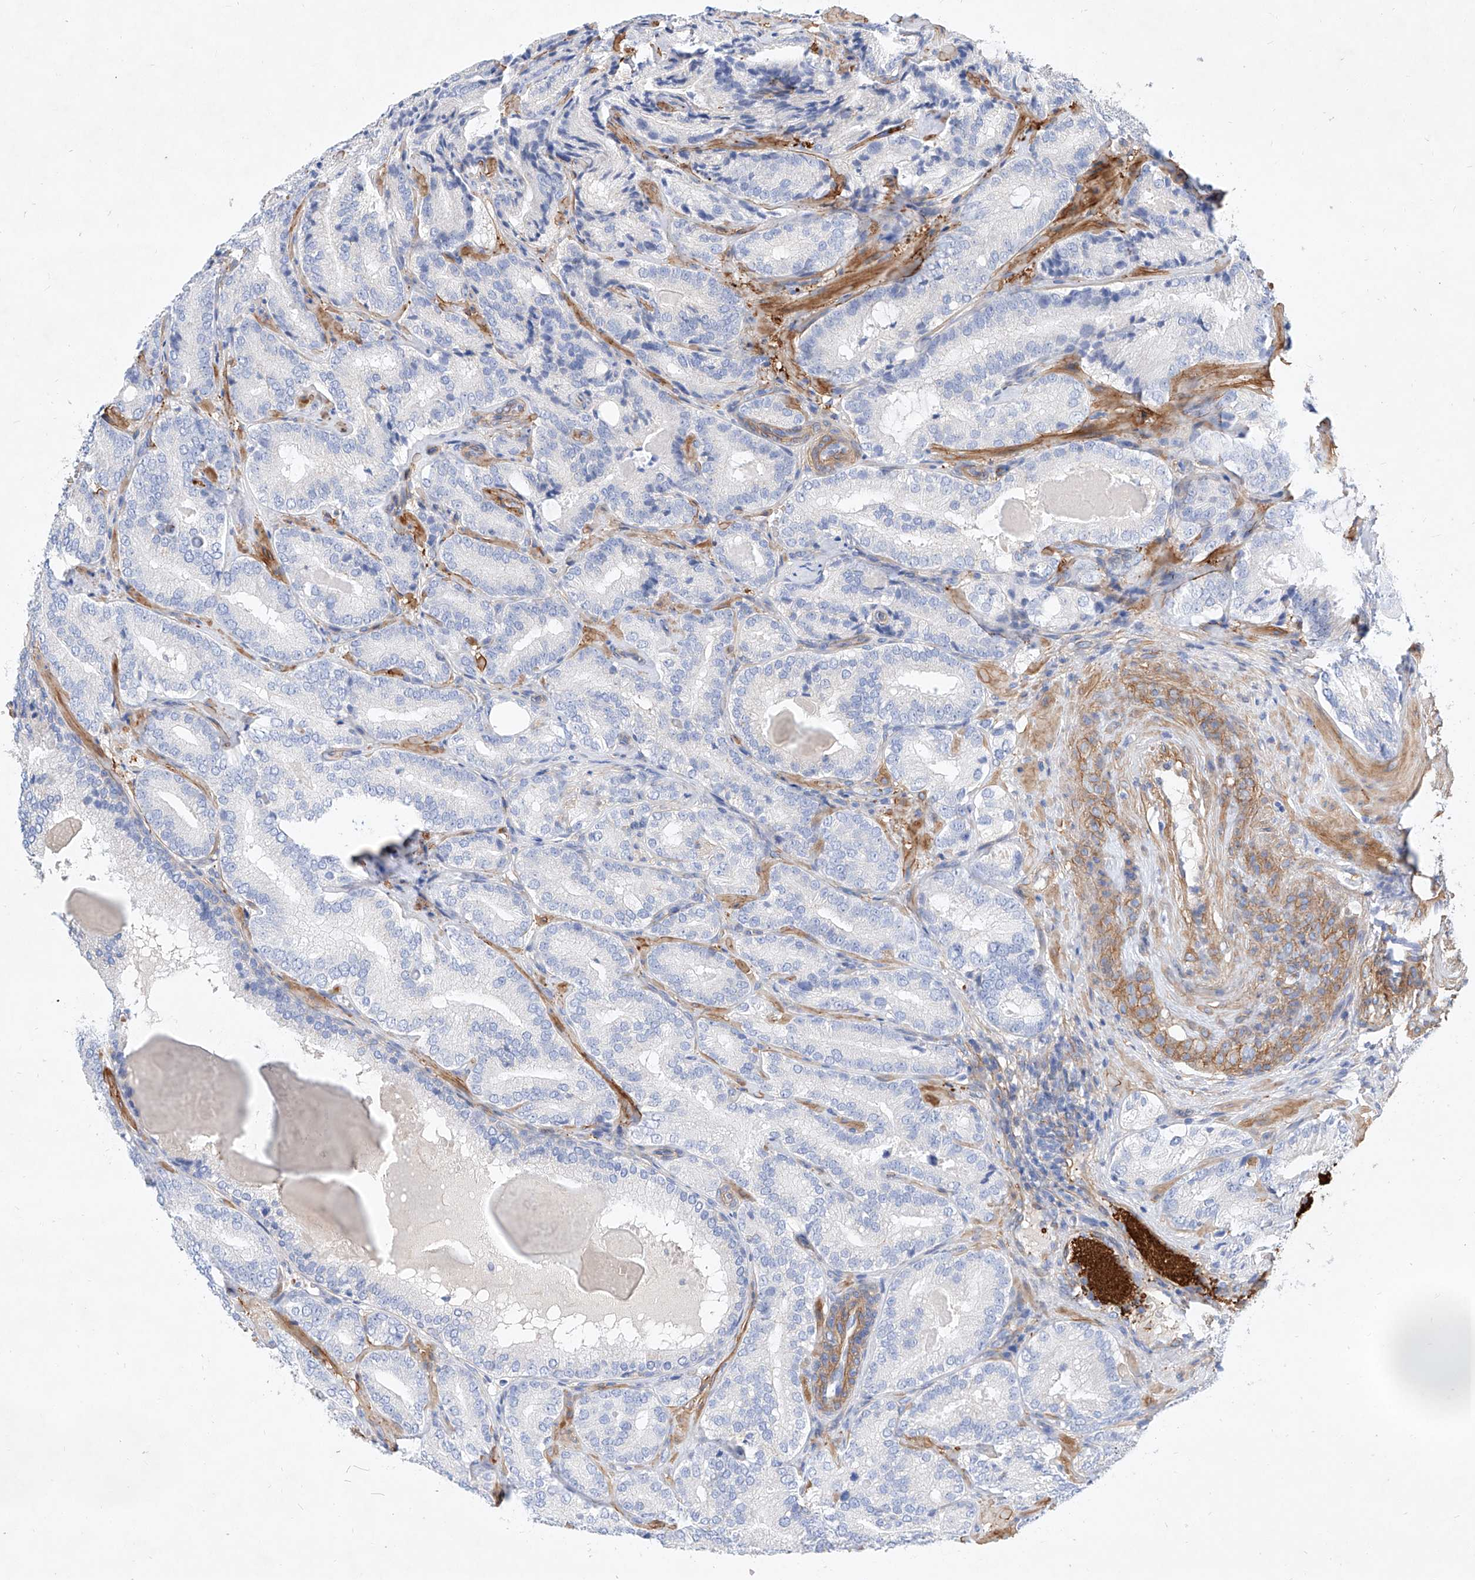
{"staining": {"intensity": "negative", "quantity": "none", "location": "none"}, "tissue": "prostate cancer", "cell_type": "Tumor cells", "image_type": "cancer", "snomed": [{"axis": "morphology", "description": "Adenocarcinoma, High grade"}, {"axis": "topography", "description": "Prostate"}], "caption": "DAB (3,3'-diaminobenzidine) immunohistochemical staining of human prostate cancer (high-grade adenocarcinoma) shows no significant expression in tumor cells. (Brightfield microscopy of DAB IHC at high magnification).", "gene": "TAS2R60", "patient": {"sex": "male", "age": 57}}